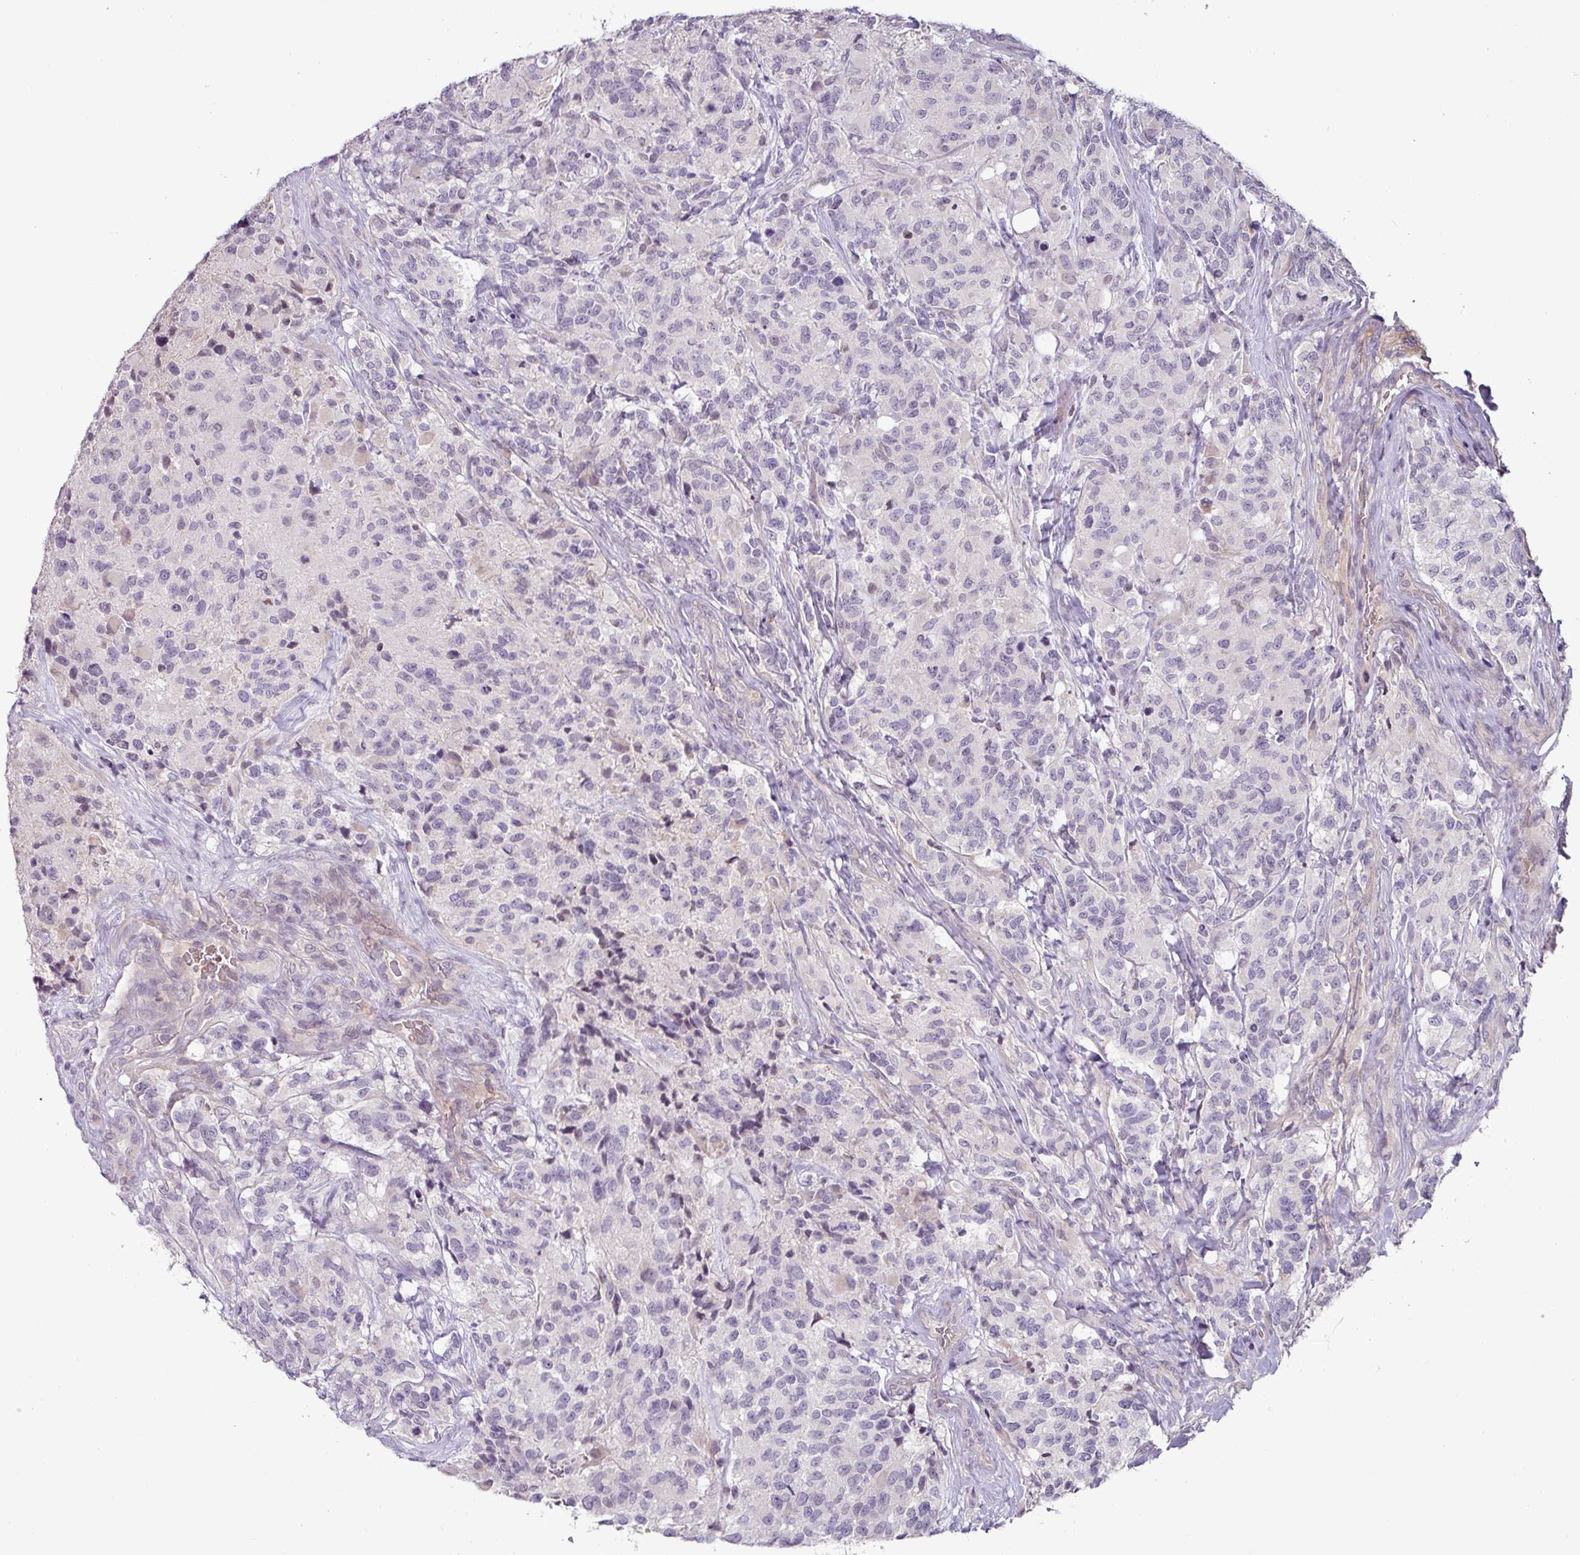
{"staining": {"intensity": "moderate", "quantity": "<25%", "location": "cytoplasmic/membranous,nuclear"}, "tissue": "glioma", "cell_type": "Tumor cells", "image_type": "cancer", "snomed": [{"axis": "morphology", "description": "Glioma, malignant, High grade"}, {"axis": "topography", "description": "Brain"}], "caption": "Tumor cells display low levels of moderate cytoplasmic/membranous and nuclear staining in approximately <25% of cells in glioma.", "gene": "SLC5A10", "patient": {"sex": "female", "age": 67}}